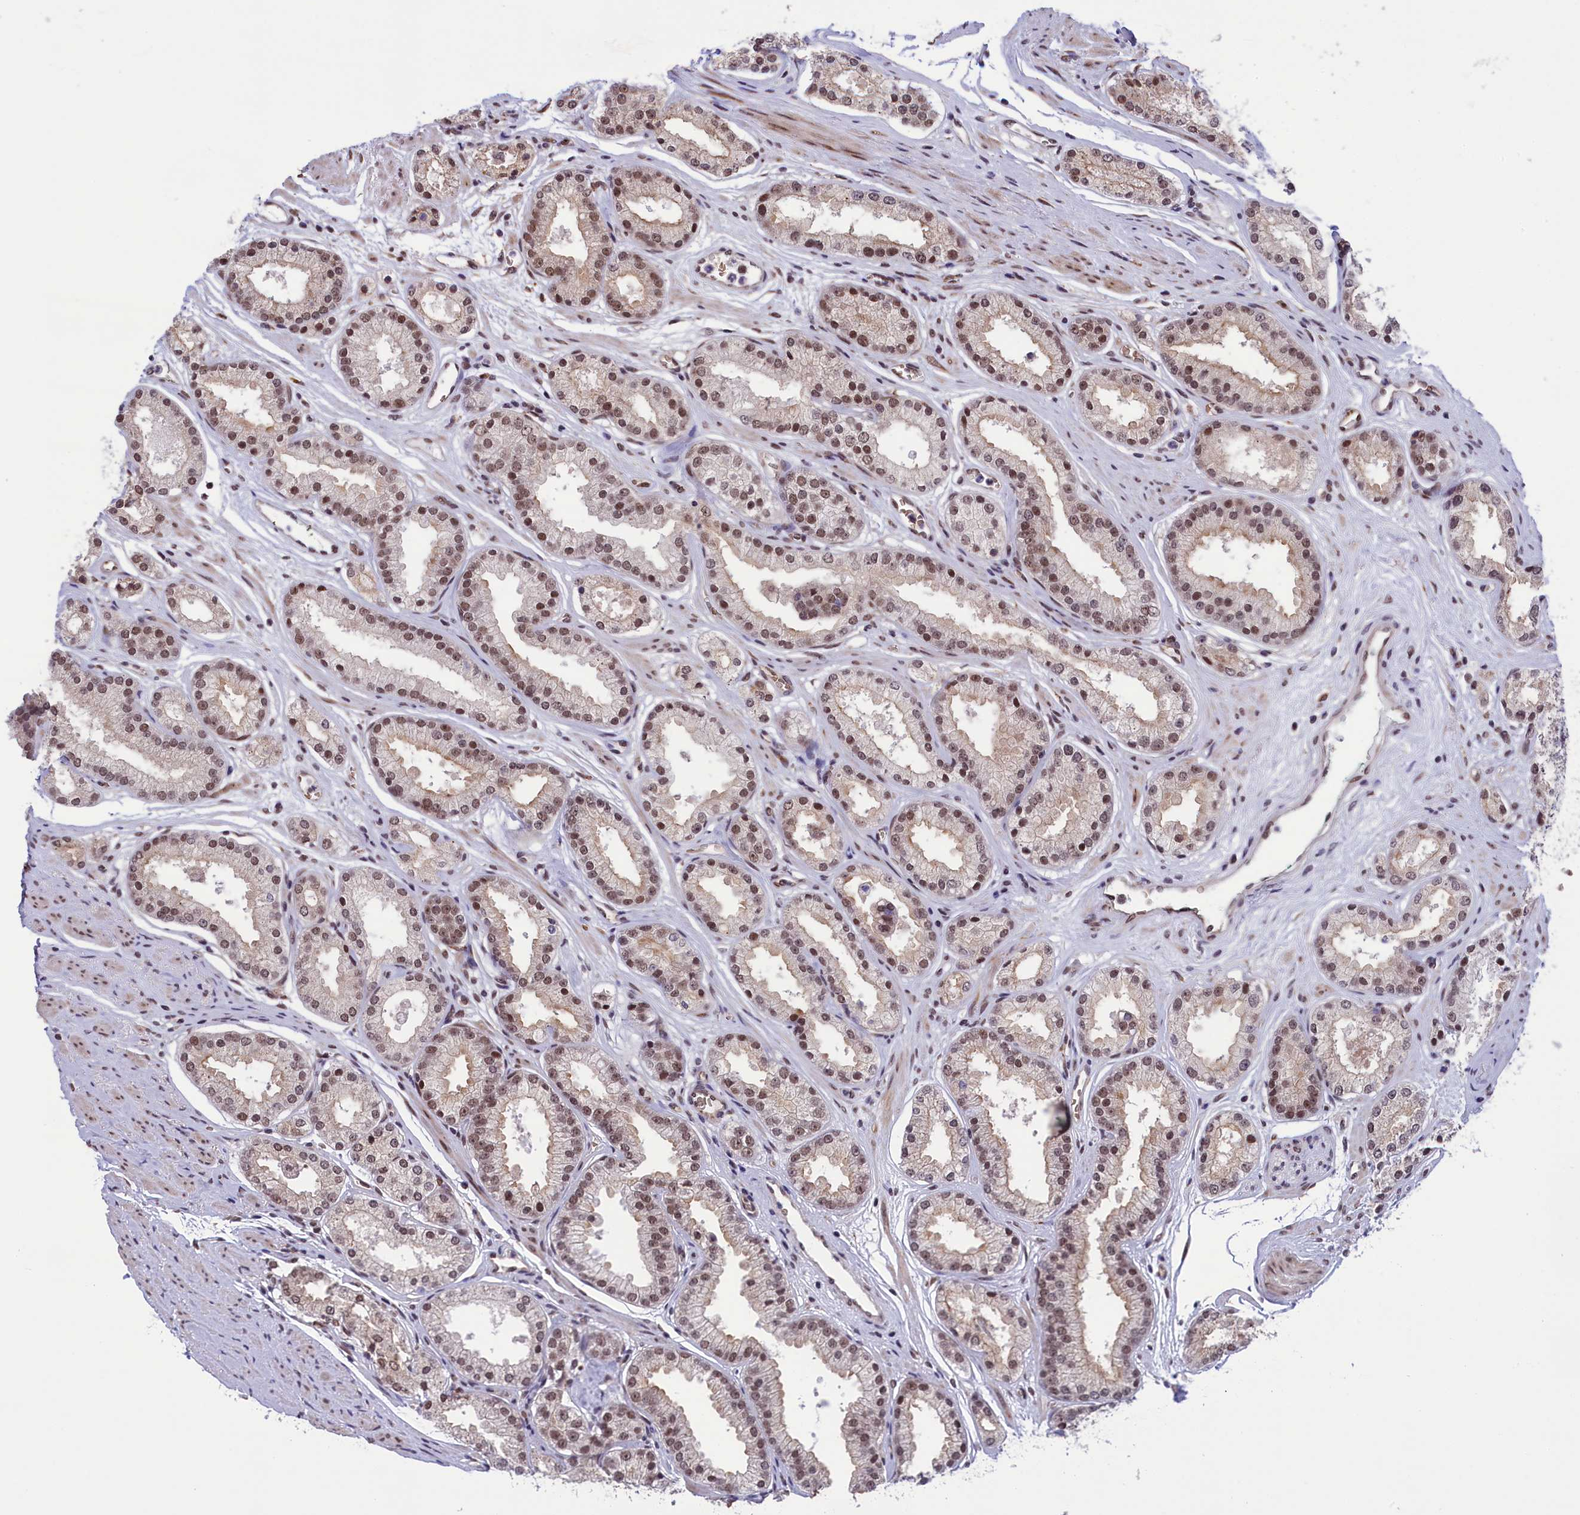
{"staining": {"intensity": "moderate", "quantity": "25%-75%", "location": "nuclear"}, "tissue": "prostate cancer", "cell_type": "Tumor cells", "image_type": "cancer", "snomed": [{"axis": "morphology", "description": "Adenocarcinoma, Low grade"}, {"axis": "topography", "description": "Prostate"}], "caption": "Immunohistochemistry histopathology image of human prostate low-grade adenocarcinoma stained for a protein (brown), which reveals medium levels of moderate nuclear positivity in about 25%-75% of tumor cells.", "gene": "MPHOSPH8", "patient": {"sex": "male", "age": 59}}